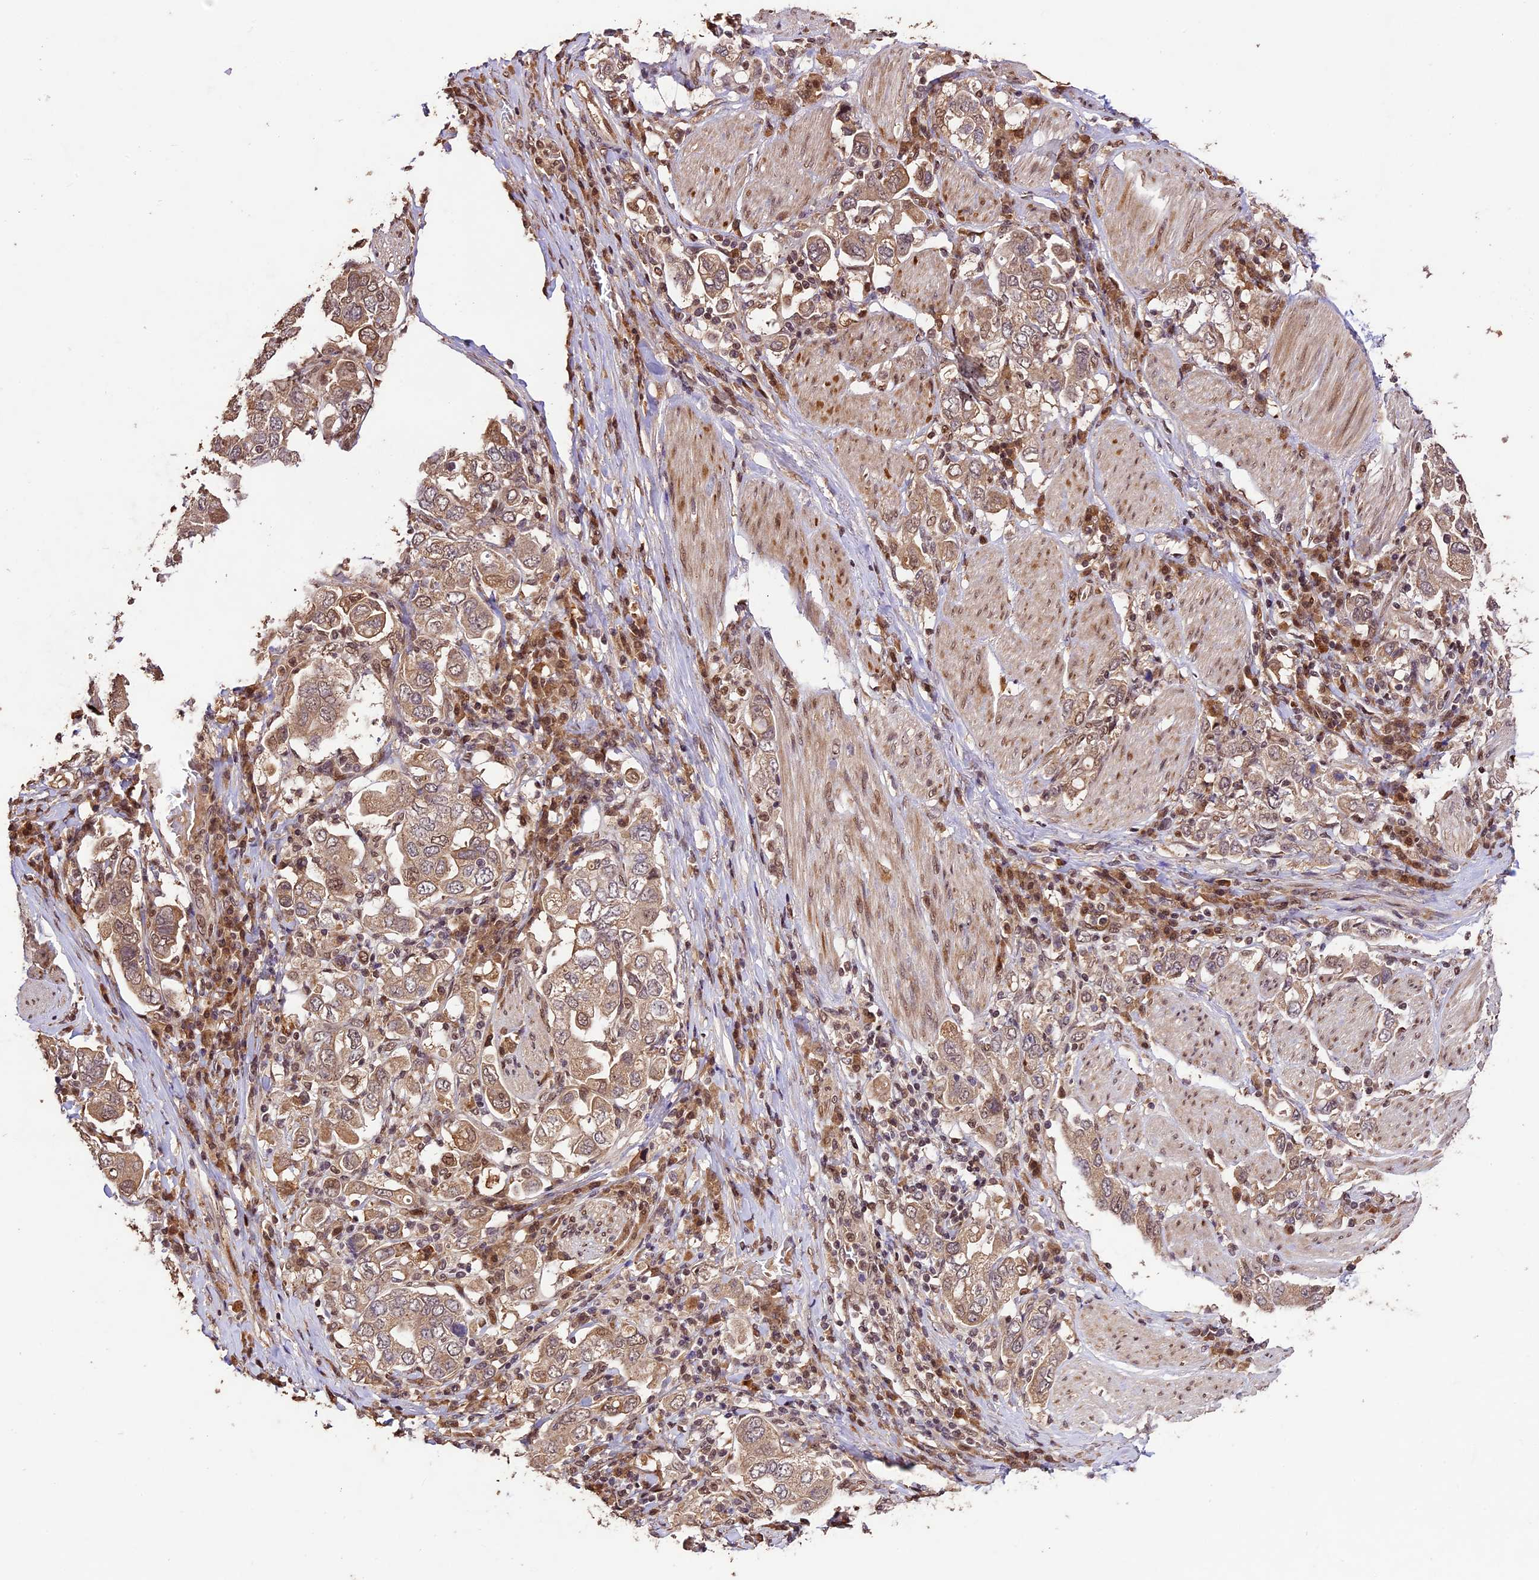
{"staining": {"intensity": "moderate", "quantity": ">75%", "location": "cytoplasmic/membranous,nuclear"}, "tissue": "stomach cancer", "cell_type": "Tumor cells", "image_type": "cancer", "snomed": [{"axis": "morphology", "description": "Adenocarcinoma, NOS"}, {"axis": "topography", "description": "Stomach, upper"}], "caption": "Moderate cytoplasmic/membranous and nuclear expression is seen in approximately >75% of tumor cells in stomach cancer (adenocarcinoma). (Brightfield microscopy of DAB IHC at high magnification).", "gene": "CDKN2AIP", "patient": {"sex": "male", "age": 62}}